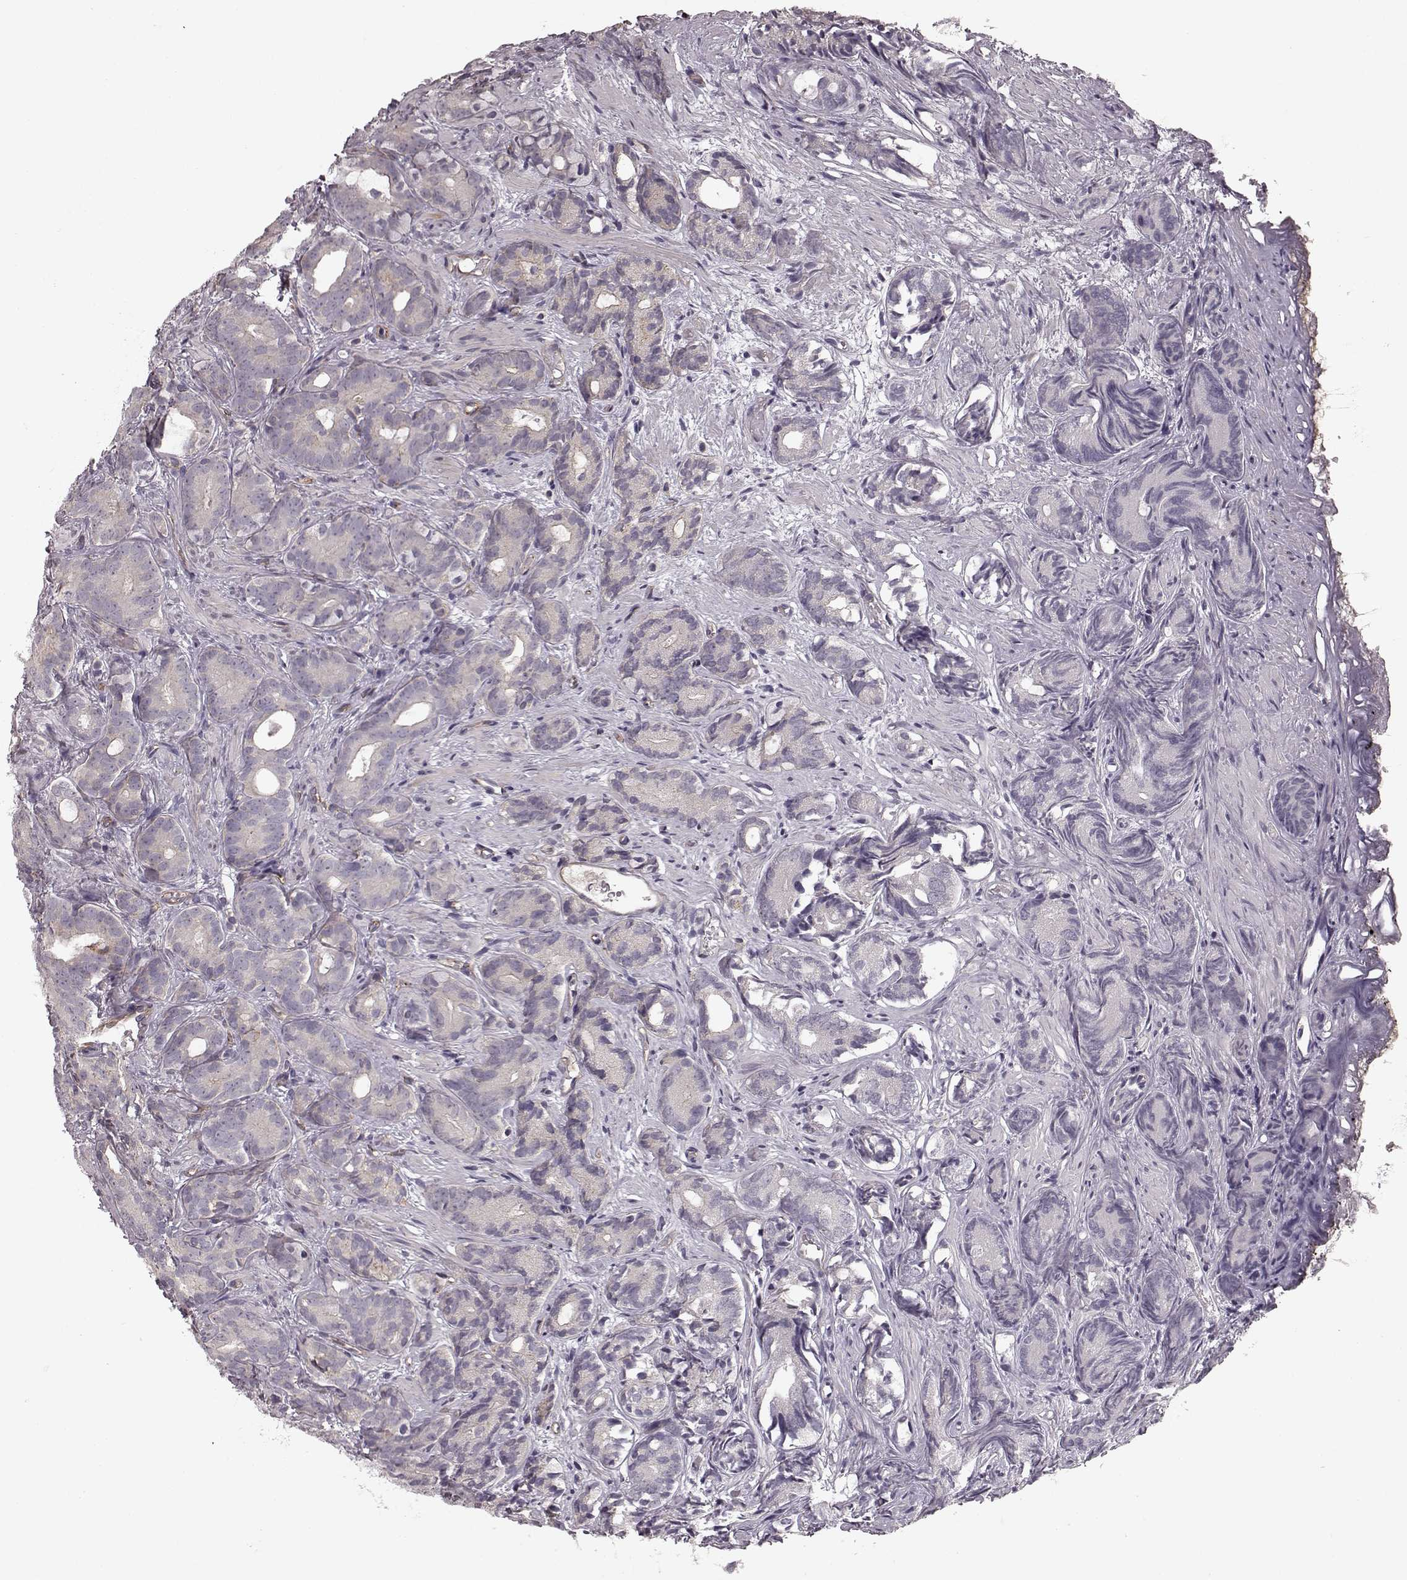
{"staining": {"intensity": "negative", "quantity": "none", "location": "none"}, "tissue": "prostate cancer", "cell_type": "Tumor cells", "image_type": "cancer", "snomed": [{"axis": "morphology", "description": "Adenocarcinoma, High grade"}, {"axis": "topography", "description": "Prostate"}], "caption": "Tumor cells show no significant positivity in prostate cancer.", "gene": "SLC22A18", "patient": {"sex": "male", "age": 84}}